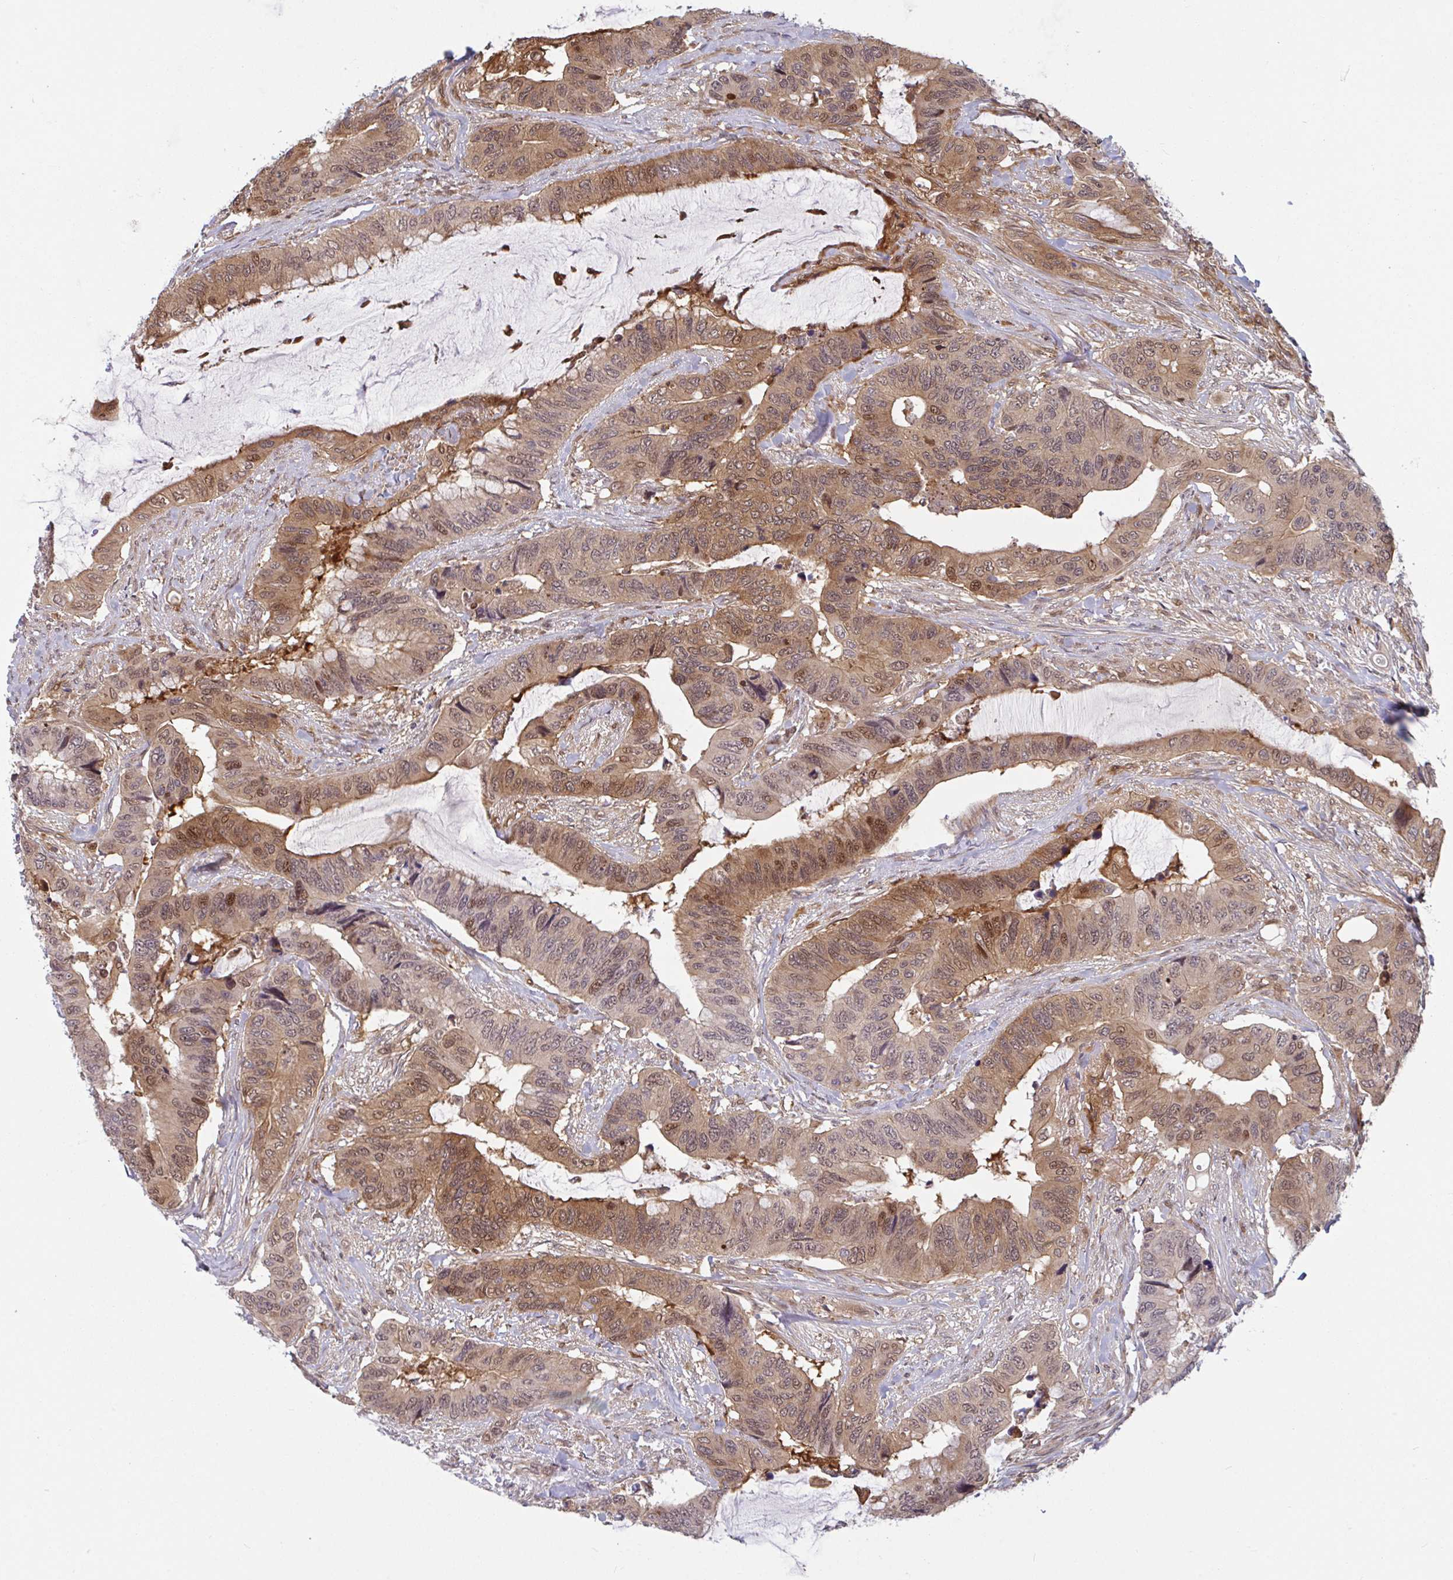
{"staining": {"intensity": "moderate", "quantity": ">75%", "location": "cytoplasmic/membranous,nuclear"}, "tissue": "colorectal cancer", "cell_type": "Tumor cells", "image_type": "cancer", "snomed": [{"axis": "morphology", "description": "Adenocarcinoma, NOS"}, {"axis": "topography", "description": "Rectum"}], "caption": "Human colorectal cancer (adenocarcinoma) stained with a brown dye exhibits moderate cytoplasmic/membranous and nuclear positive staining in about >75% of tumor cells.", "gene": "LMNTD2", "patient": {"sex": "female", "age": 59}}